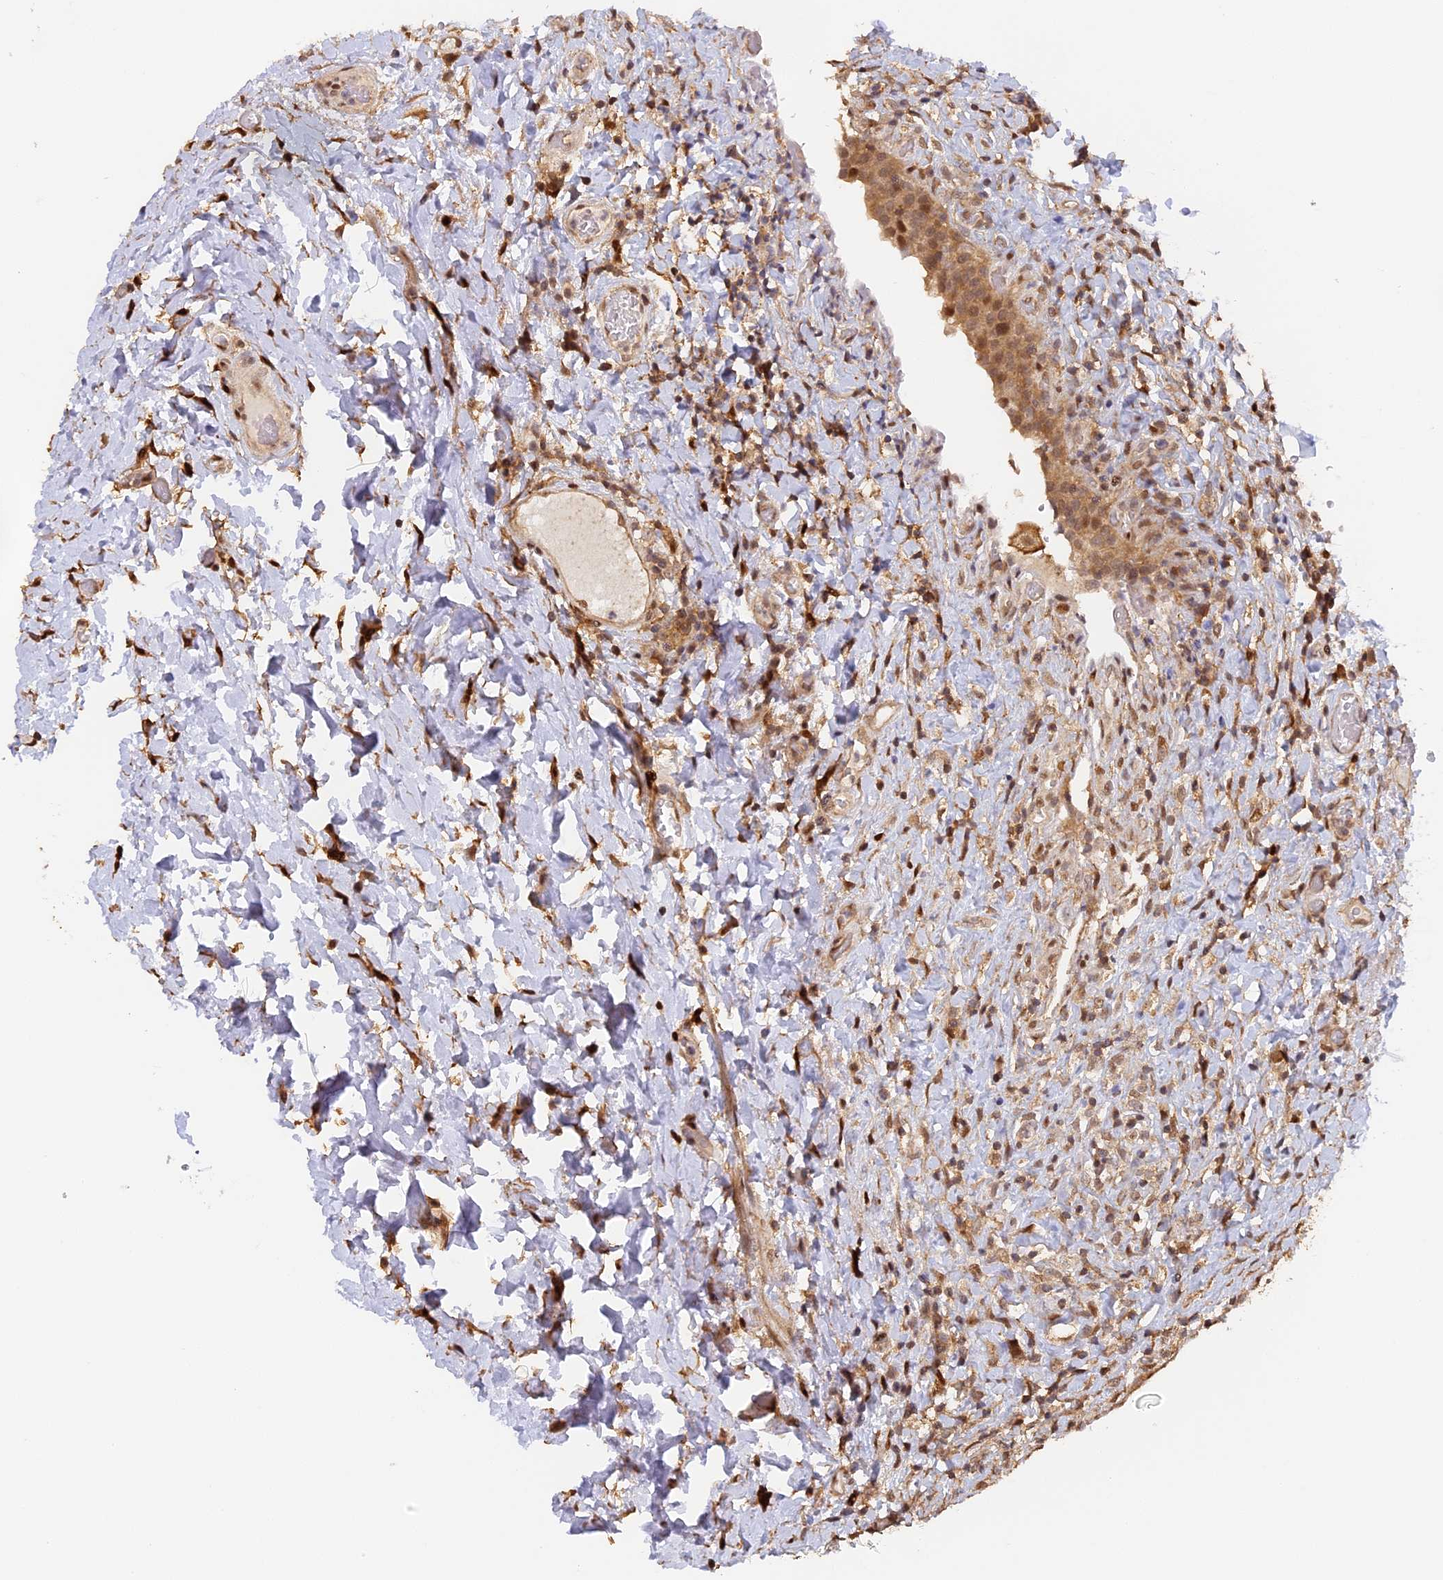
{"staining": {"intensity": "moderate", "quantity": ">75%", "location": "cytoplasmic/membranous,nuclear"}, "tissue": "urinary bladder", "cell_type": "Urothelial cells", "image_type": "normal", "snomed": [{"axis": "morphology", "description": "Normal tissue, NOS"}, {"axis": "morphology", "description": "Inflammation, NOS"}, {"axis": "topography", "description": "Urinary bladder"}], "caption": "High-magnification brightfield microscopy of normal urinary bladder stained with DAB (brown) and counterstained with hematoxylin (blue). urothelial cells exhibit moderate cytoplasmic/membranous,nuclear positivity is present in approximately>75% of cells.", "gene": "MYBL2", "patient": {"sex": "male", "age": 64}}